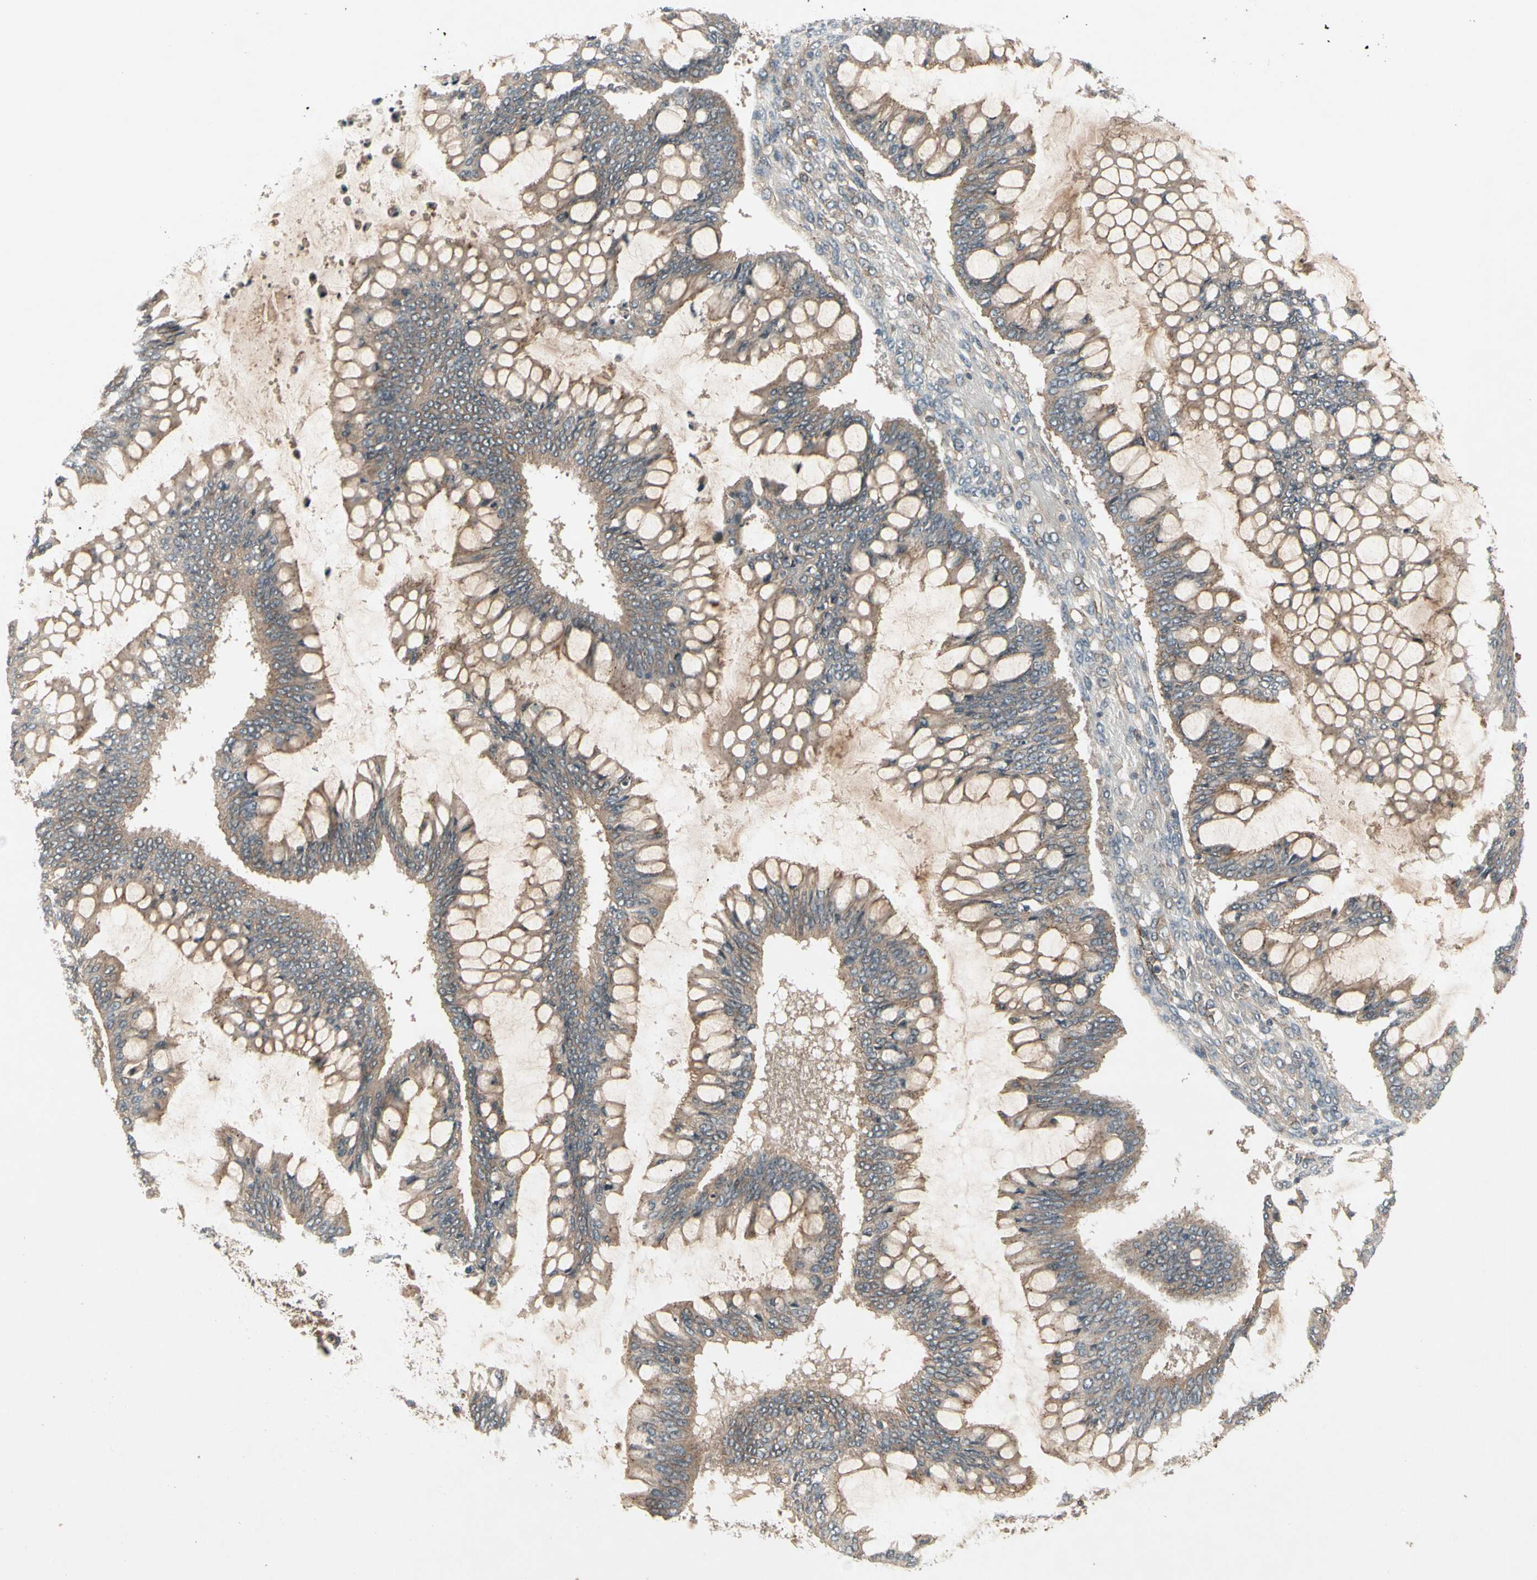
{"staining": {"intensity": "moderate", "quantity": ">75%", "location": "cytoplasmic/membranous"}, "tissue": "ovarian cancer", "cell_type": "Tumor cells", "image_type": "cancer", "snomed": [{"axis": "morphology", "description": "Cystadenocarcinoma, mucinous, NOS"}, {"axis": "topography", "description": "Ovary"}], "caption": "Moderate cytoplasmic/membranous protein positivity is identified in about >75% of tumor cells in ovarian cancer. The staining was performed using DAB (3,3'-diaminobenzidine) to visualize the protein expression in brown, while the nuclei were stained in blue with hematoxylin (Magnification: 20x).", "gene": "FLOT1", "patient": {"sex": "female", "age": 73}}